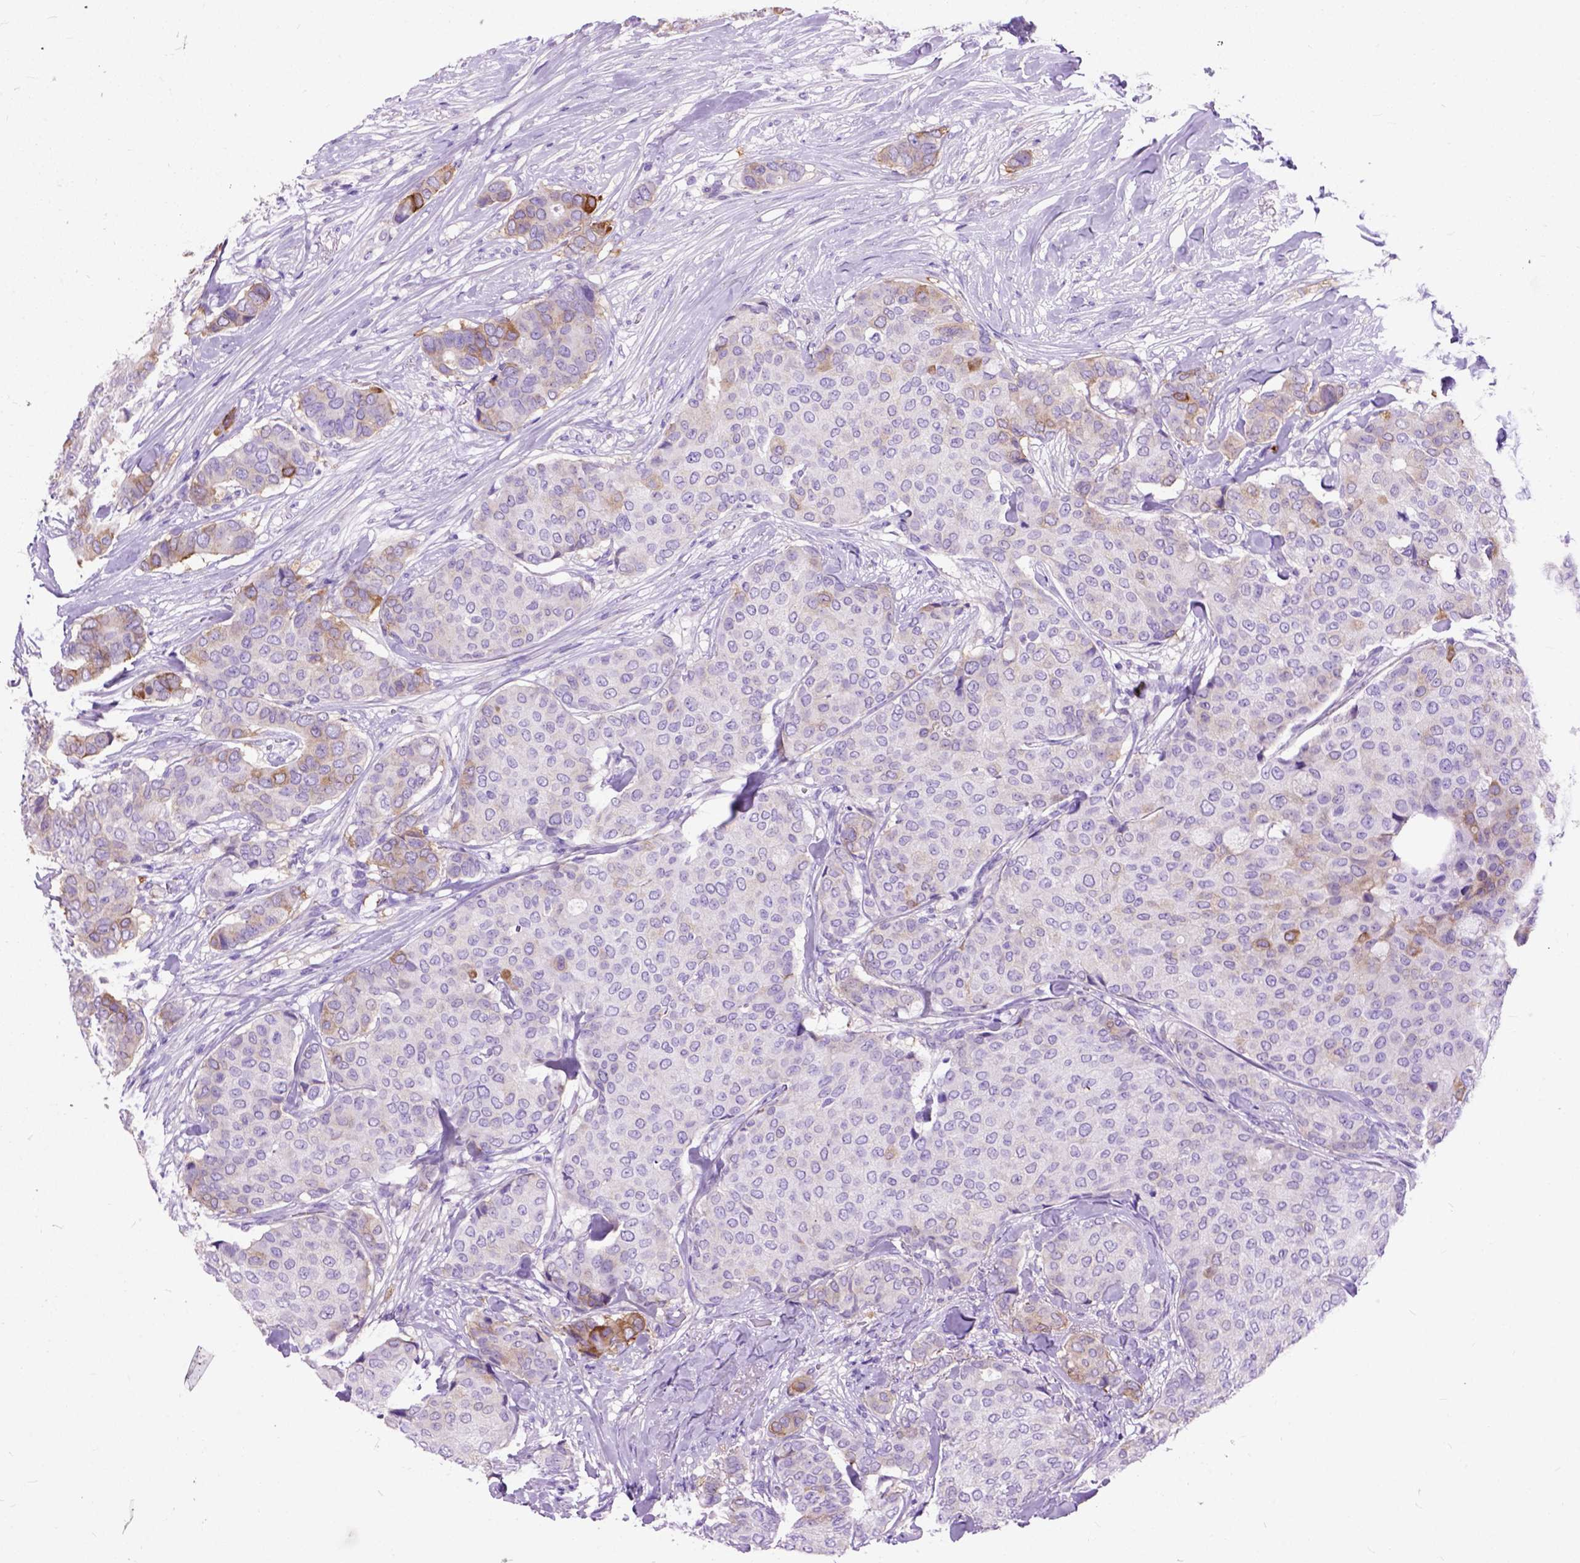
{"staining": {"intensity": "moderate", "quantity": "<25%", "location": "cytoplasmic/membranous"}, "tissue": "breast cancer", "cell_type": "Tumor cells", "image_type": "cancer", "snomed": [{"axis": "morphology", "description": "Duct carcinoma"}, {"axis": "topography", "description": "Breast"}], "caption": "A low amount of moderate cytoplasmic/membranous staining is identified in about <25% of tumor cells in breast cancer tissue.", "gene": "MAPT", "patient": {"sex": "female", "age": 75}}